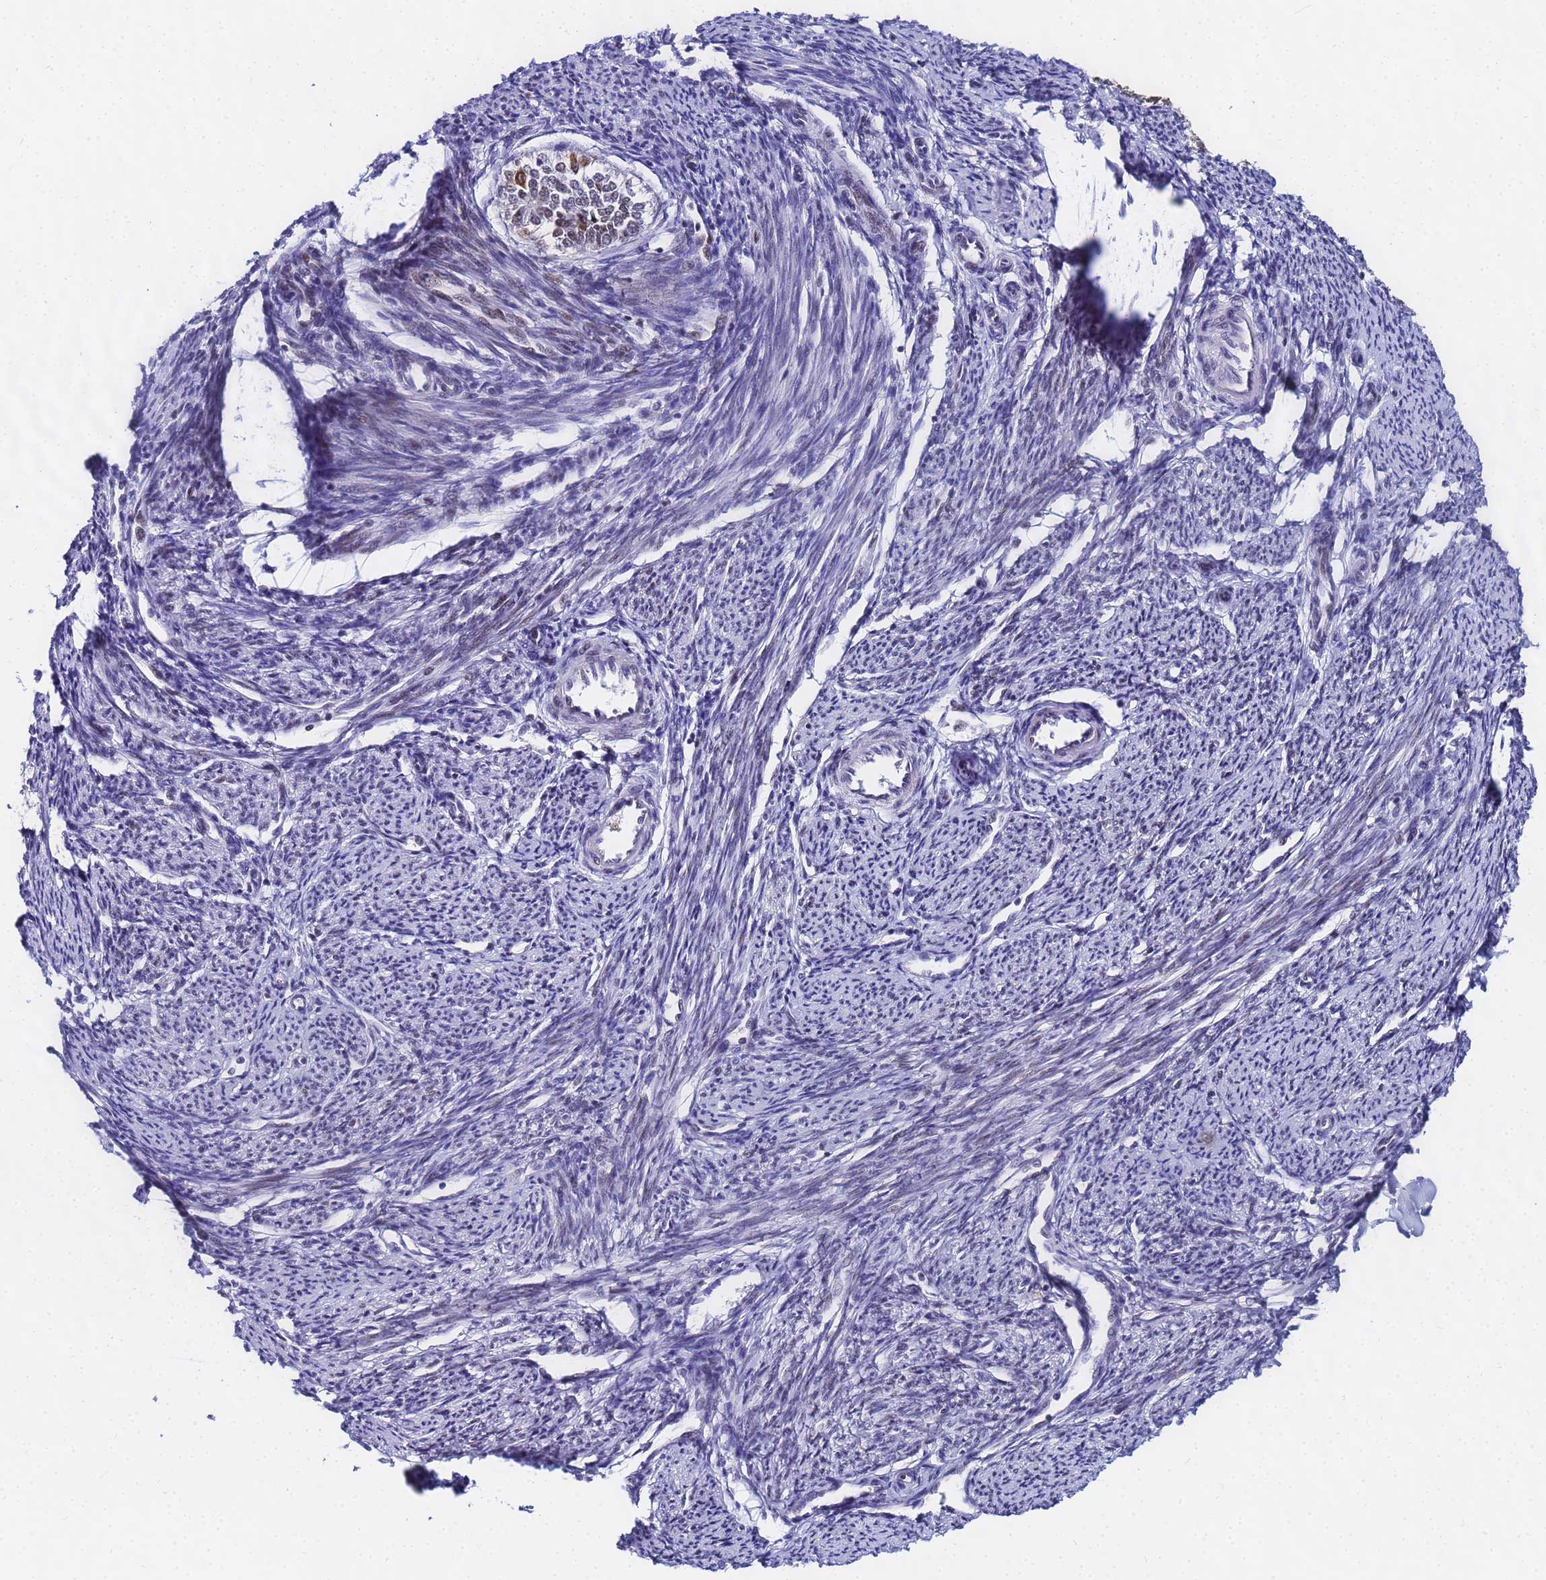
{"staining": {"intensity": "negative", "quantity": "none", "location": "none"}, "tissue": "smooth muscle", "cell_type": "Smooth muscle cells", "image_type": "normal", "snomed": [{"axis": "morphology", "description": "Normal tissue, NOS"}, {"axis": "topography", "description": "Smooth muscle"}, {"axis": "topography", "description": "Uterus"}], "caption": "A high-resolution photomicrograph shows IHC staining of unremarkable smooth muscle, which exhibits no significant positivity in smooth muscle cells. (Brightfield microscopy of DAB (3,3'-diaminobenzidine) immunohistochemistry at high magnification).", "gene": "CKMT1A", "patient": {"sex": "female", "age": 59}}